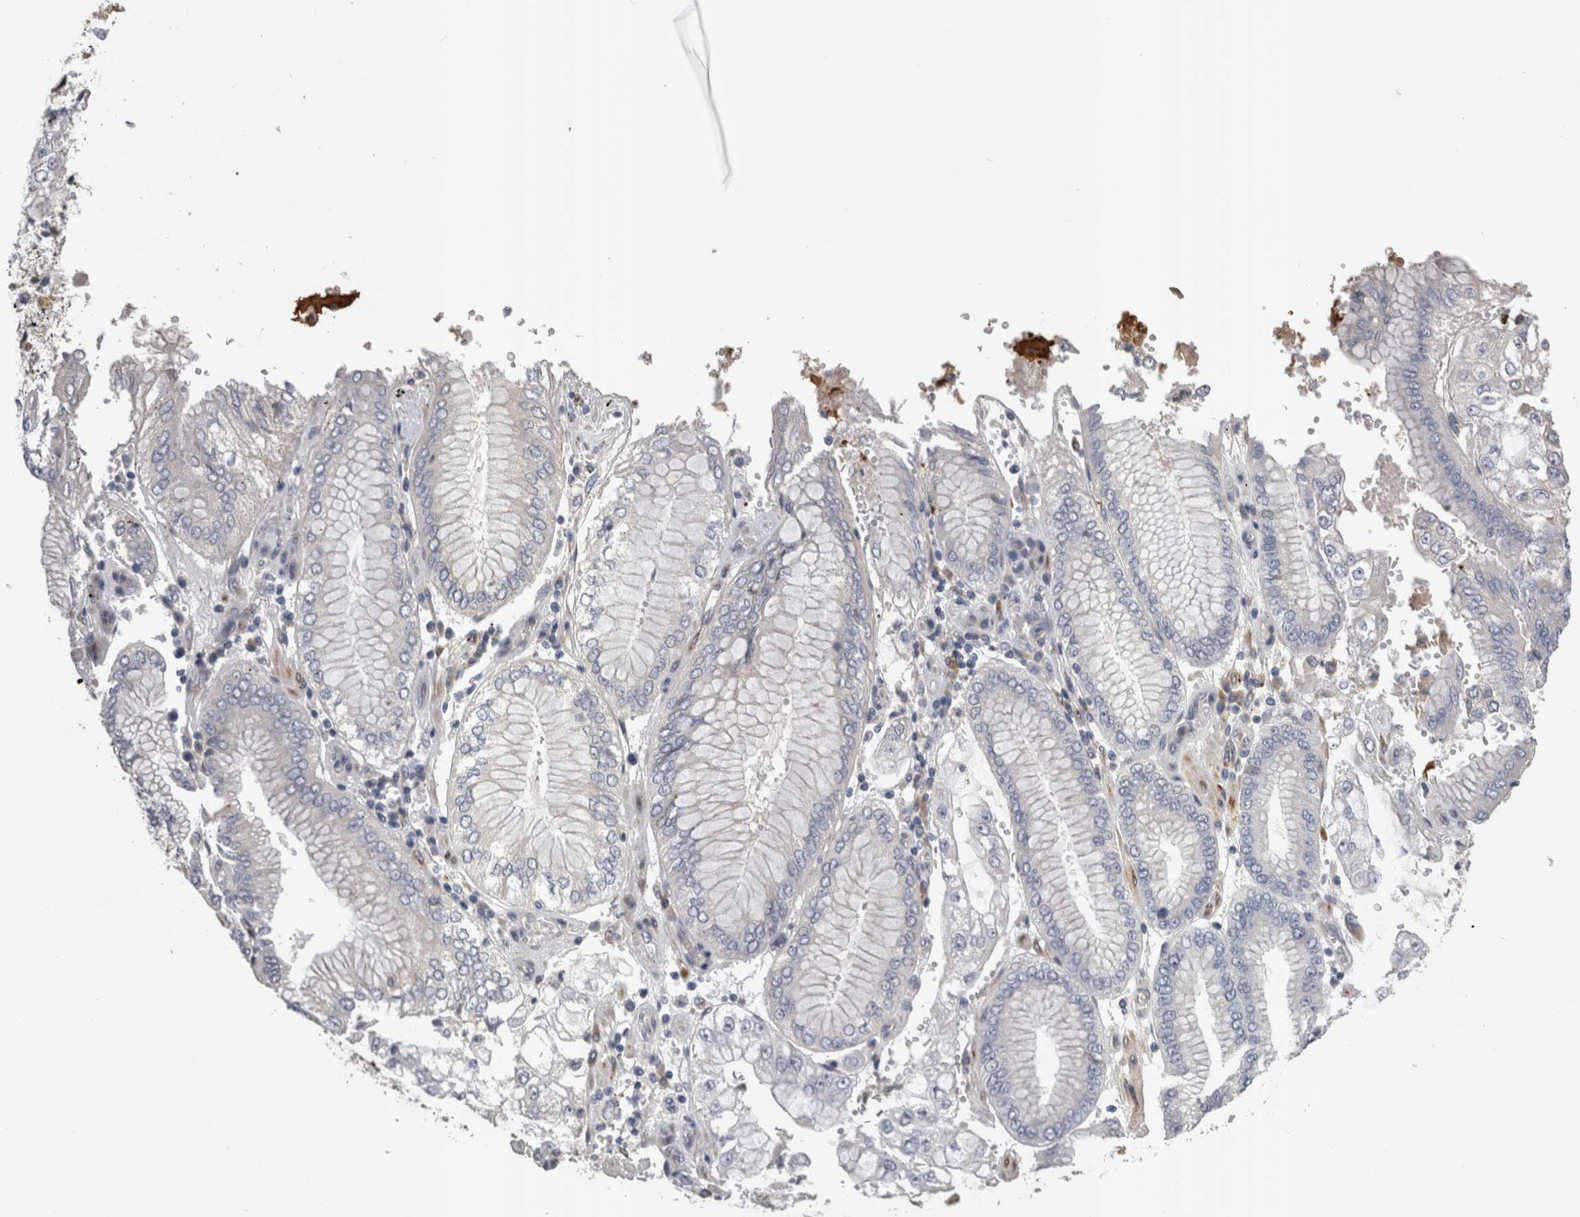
{"staining": {"intensity": "negative", "quantity": "none", "location": "none"}, "tissue": "stomach cancer", "cell_type": "Tumor cells", "image_type": "cancer", "snomed": [{"axis": "morphology", "description": "Adenocarcinoma, NOS"}, {"axis": "topography", "description": "Stomach"}], "caption": "Human stomach adenocarcinoma stained for a protein using IHC exhibits no positivity in tumor cells.", "gene": "STC1", "patient": {"sex": "male", "age": 76}}